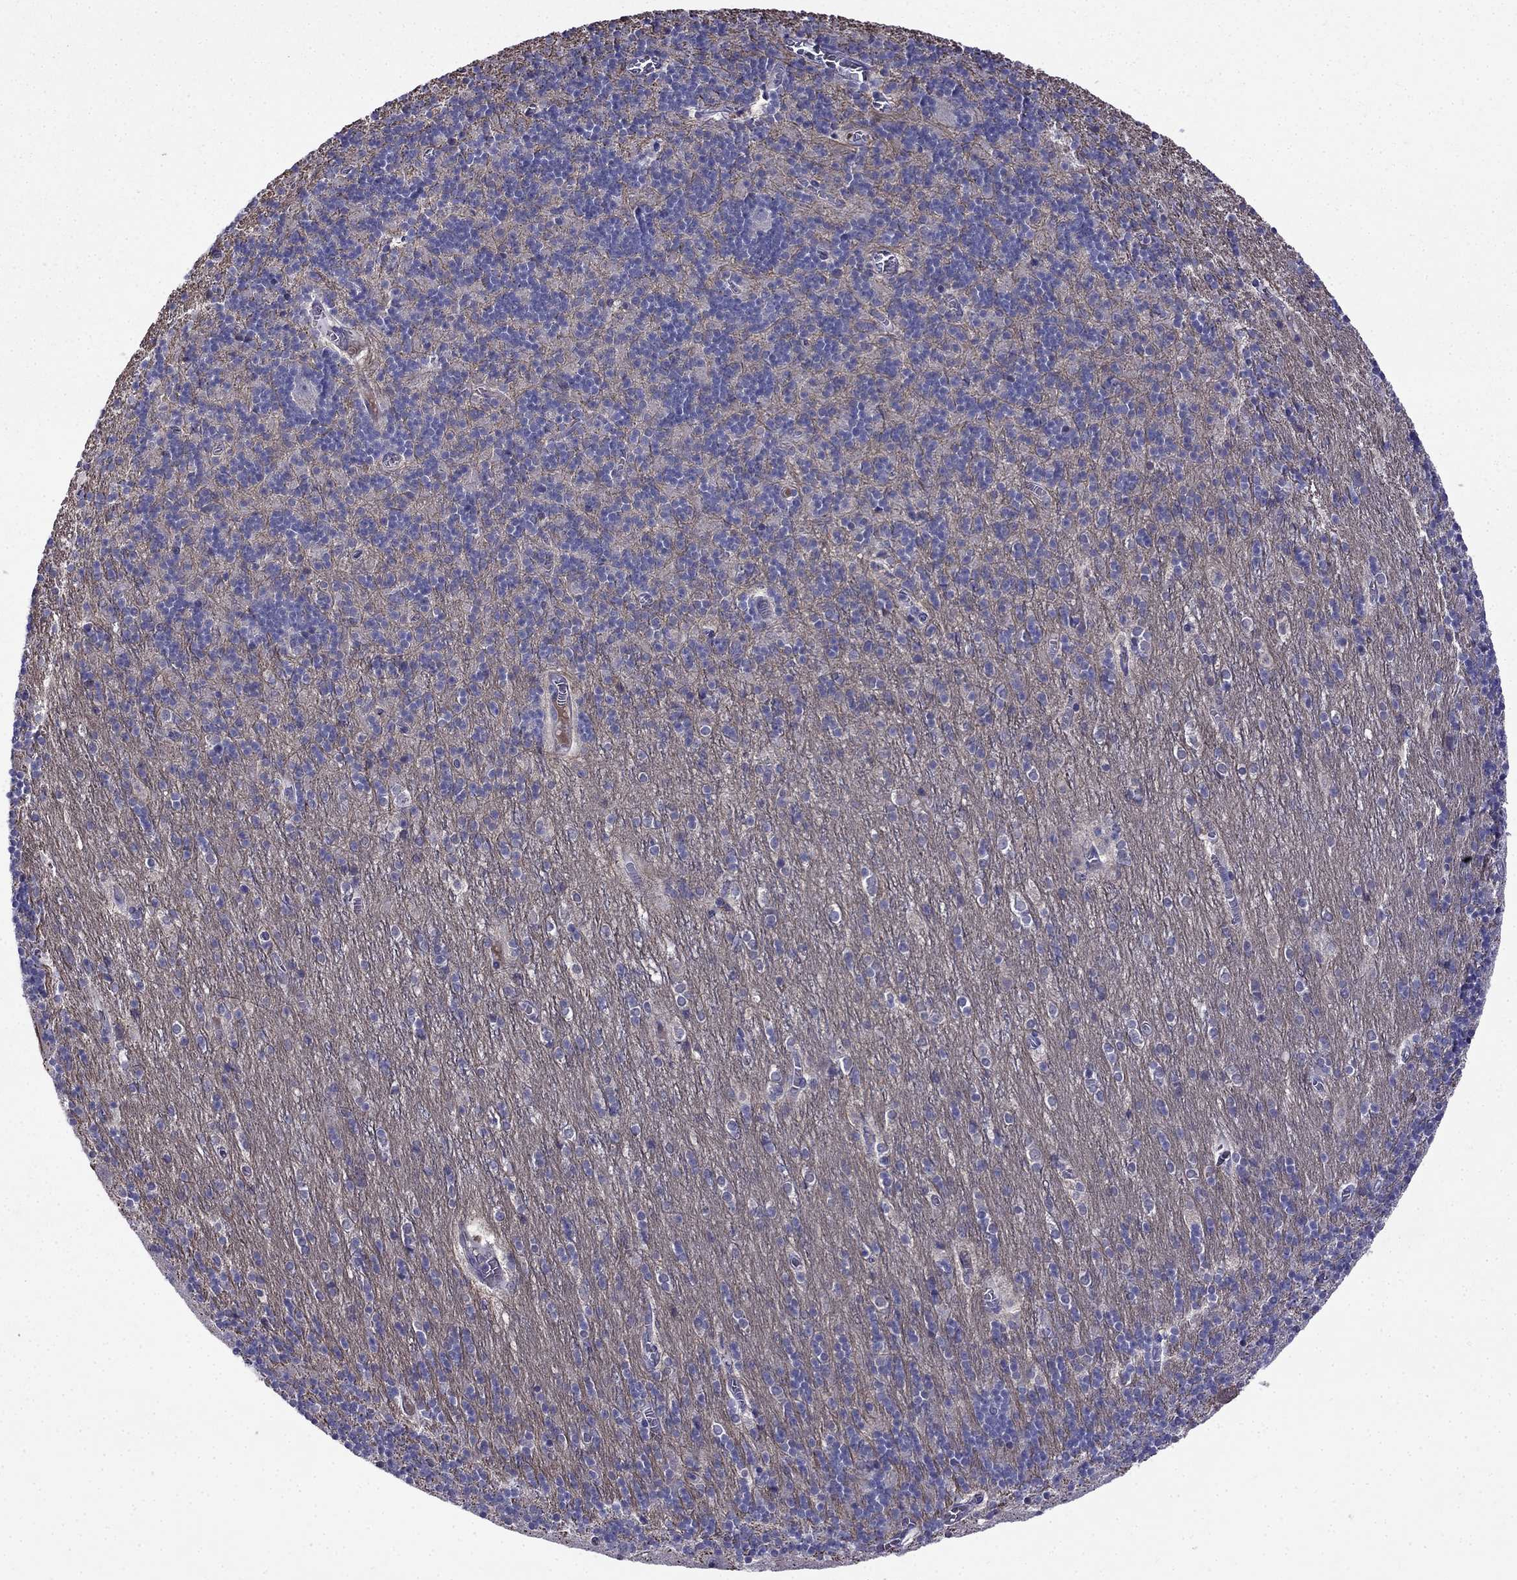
{"staining": {"intensity": "negative", "quantity": "none", "location": "none"}, "tissue": "cerebellum", "cell_type": "Cells in granular layer", "image_type": "normal", "snomed": [{"axis": "morphology", "description": "Normal tissue, NOS"}, {"axis": "topography", "description": "Cerebellum"}], "caption": "Immunohistochemistry (IHC) photomicrograph of unremarkable cerebellum: human cerebellum stained with DAB (3,3'-diaminobenzidine) exhibits no significant protein staining in cells in granular layer. (Brightfield microscopy of DAB (3,3'-diaminobenzidine) immunohistochemistry at high magnification).", "gene": "PI16", "patient": {"sex": "male", "age": 70}}